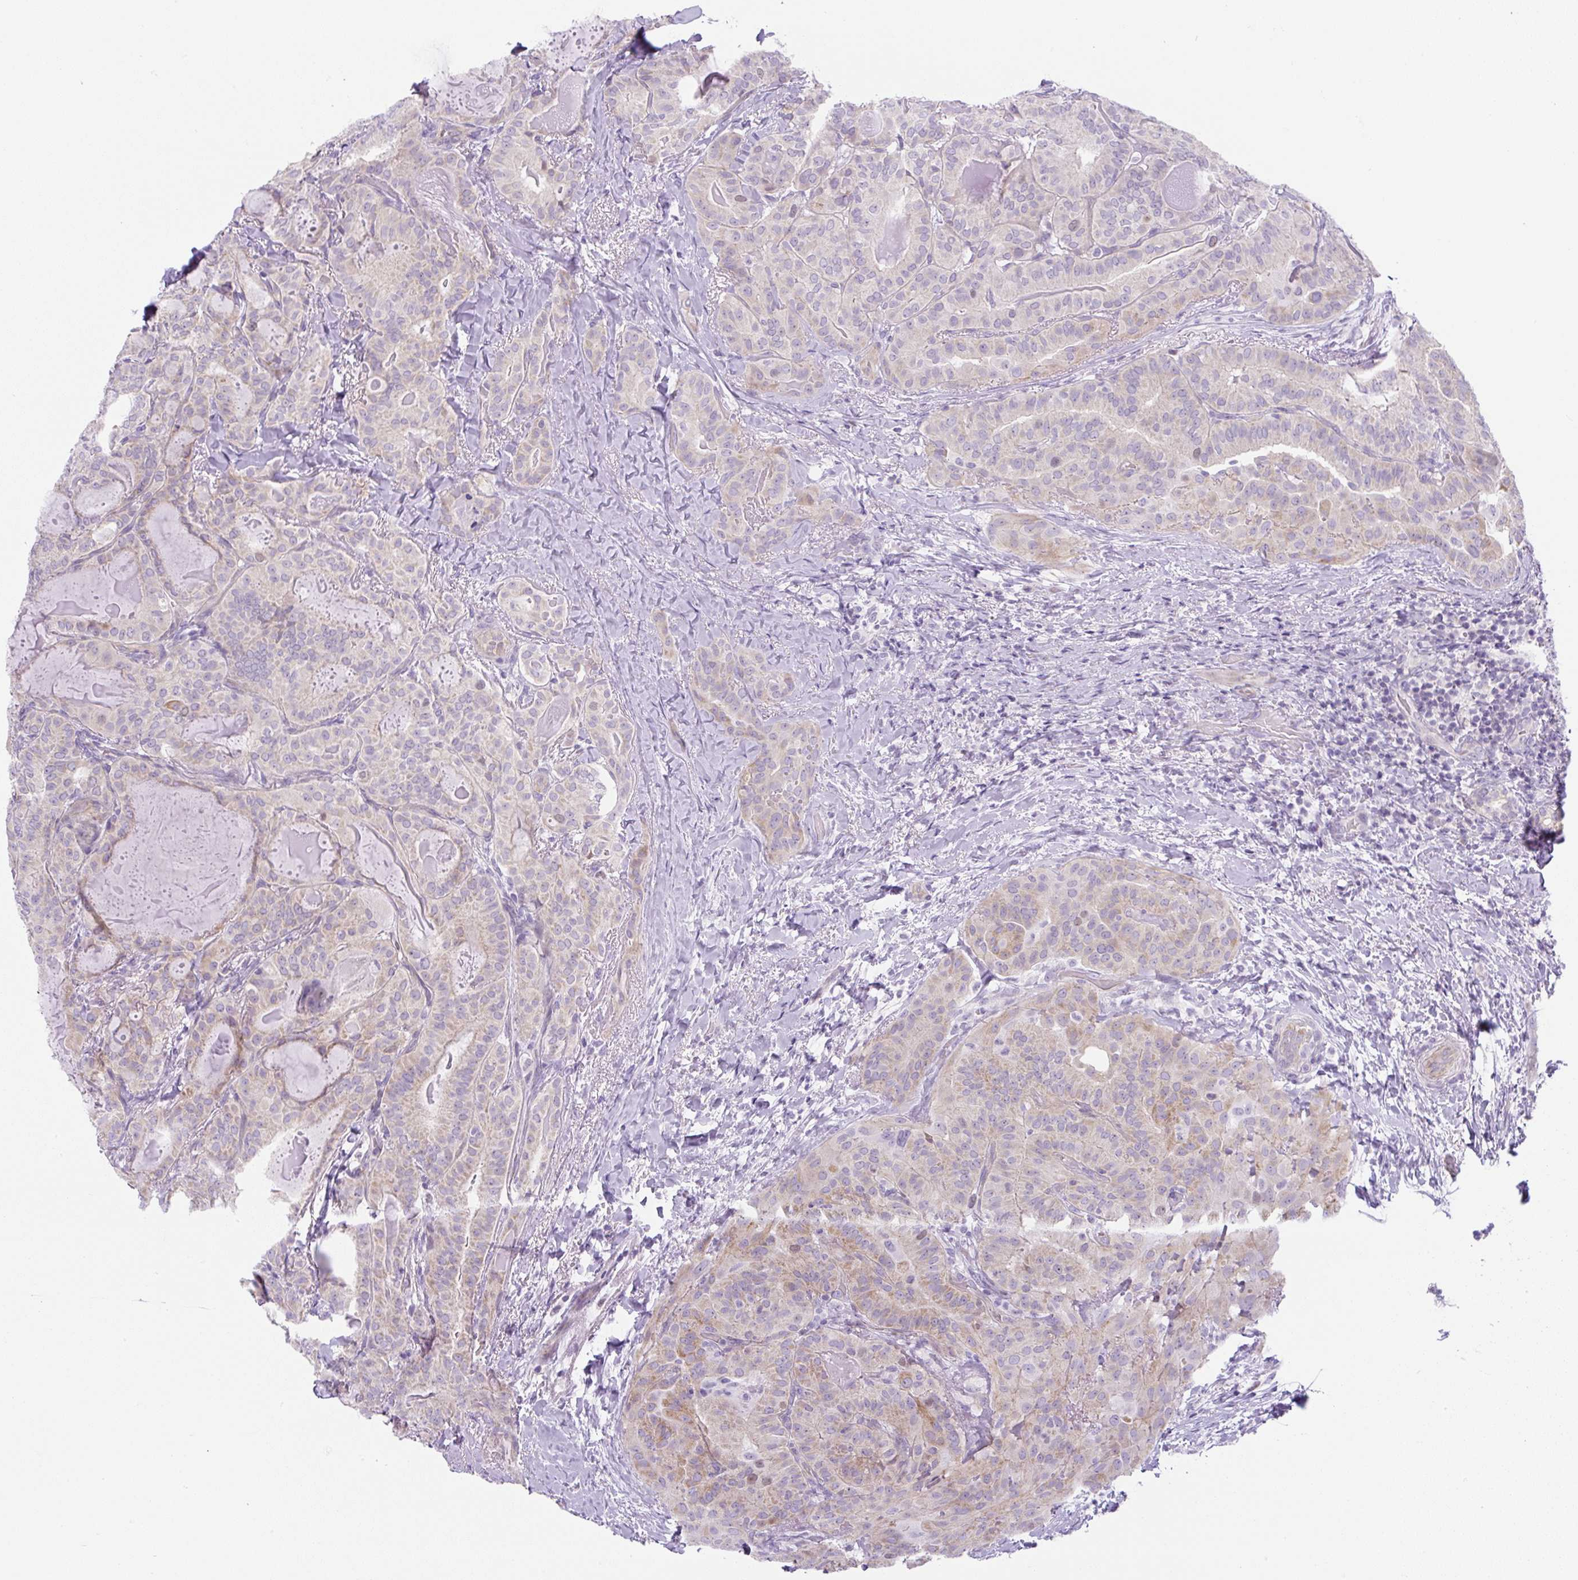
{"staining": {"intensity": "weak", "quantity": "<25%", "location": "cytoplasmic/membranous"}, "tissue": "thyroid cancer", "cell_type": "Tumor cells", "image_type": "cancer", "snomed": [{"axis": "morphology", "description": "Papillary adenocarcinoma, NOS"}, {"axis": "topography", "description": "Thyroid gland"}], "caption": "Tumor cells are negative for protein expression in human papillary adenocarcinoma (thyroid).", "gene": "ADAMTS19", "patient": {"sex": "female", "age": 68}}